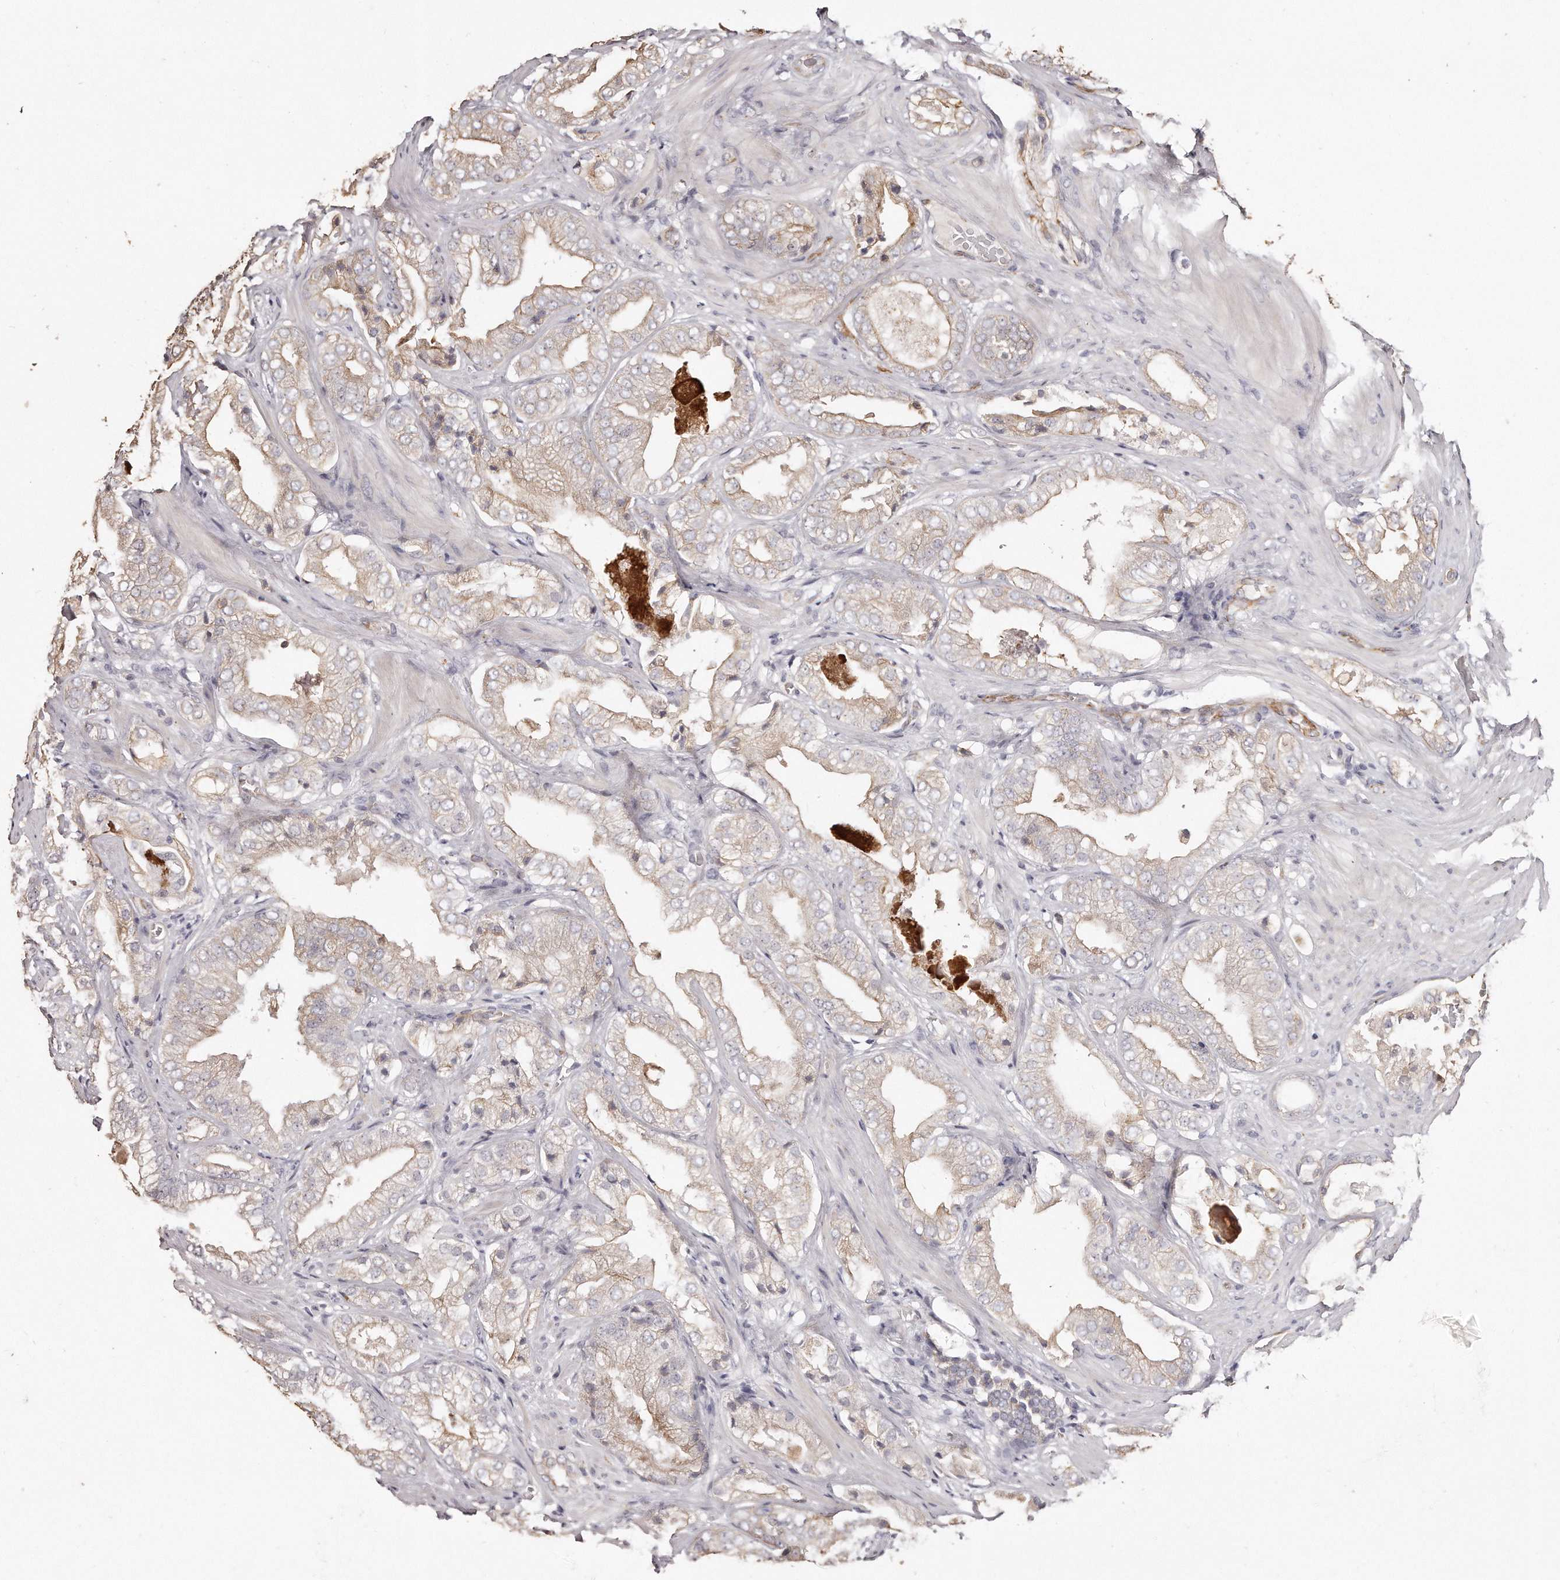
{"staining": {"intensity": "weak", "quantity": ">75%", "location": "cytoplasmic/membranous"}, "tissue": "prostate cancer", "cell_type": "Tumor cells", "image_type": "cancer", "snomed": [{"axis": "morphology", "description": "Adenocarcinoma, High grade"}, {"axis": "topography", "description": "Prostate"}], "caption": "Approximately >75% of tumor cells in human adenocarcinoma (high-grade) (prostate) display weak cytoplasmic/membranous protein staining as visualized by brown immunohistochemical staining.", "gene": "ZYG11A", "patient": {"sex": "male", "age": 58}}